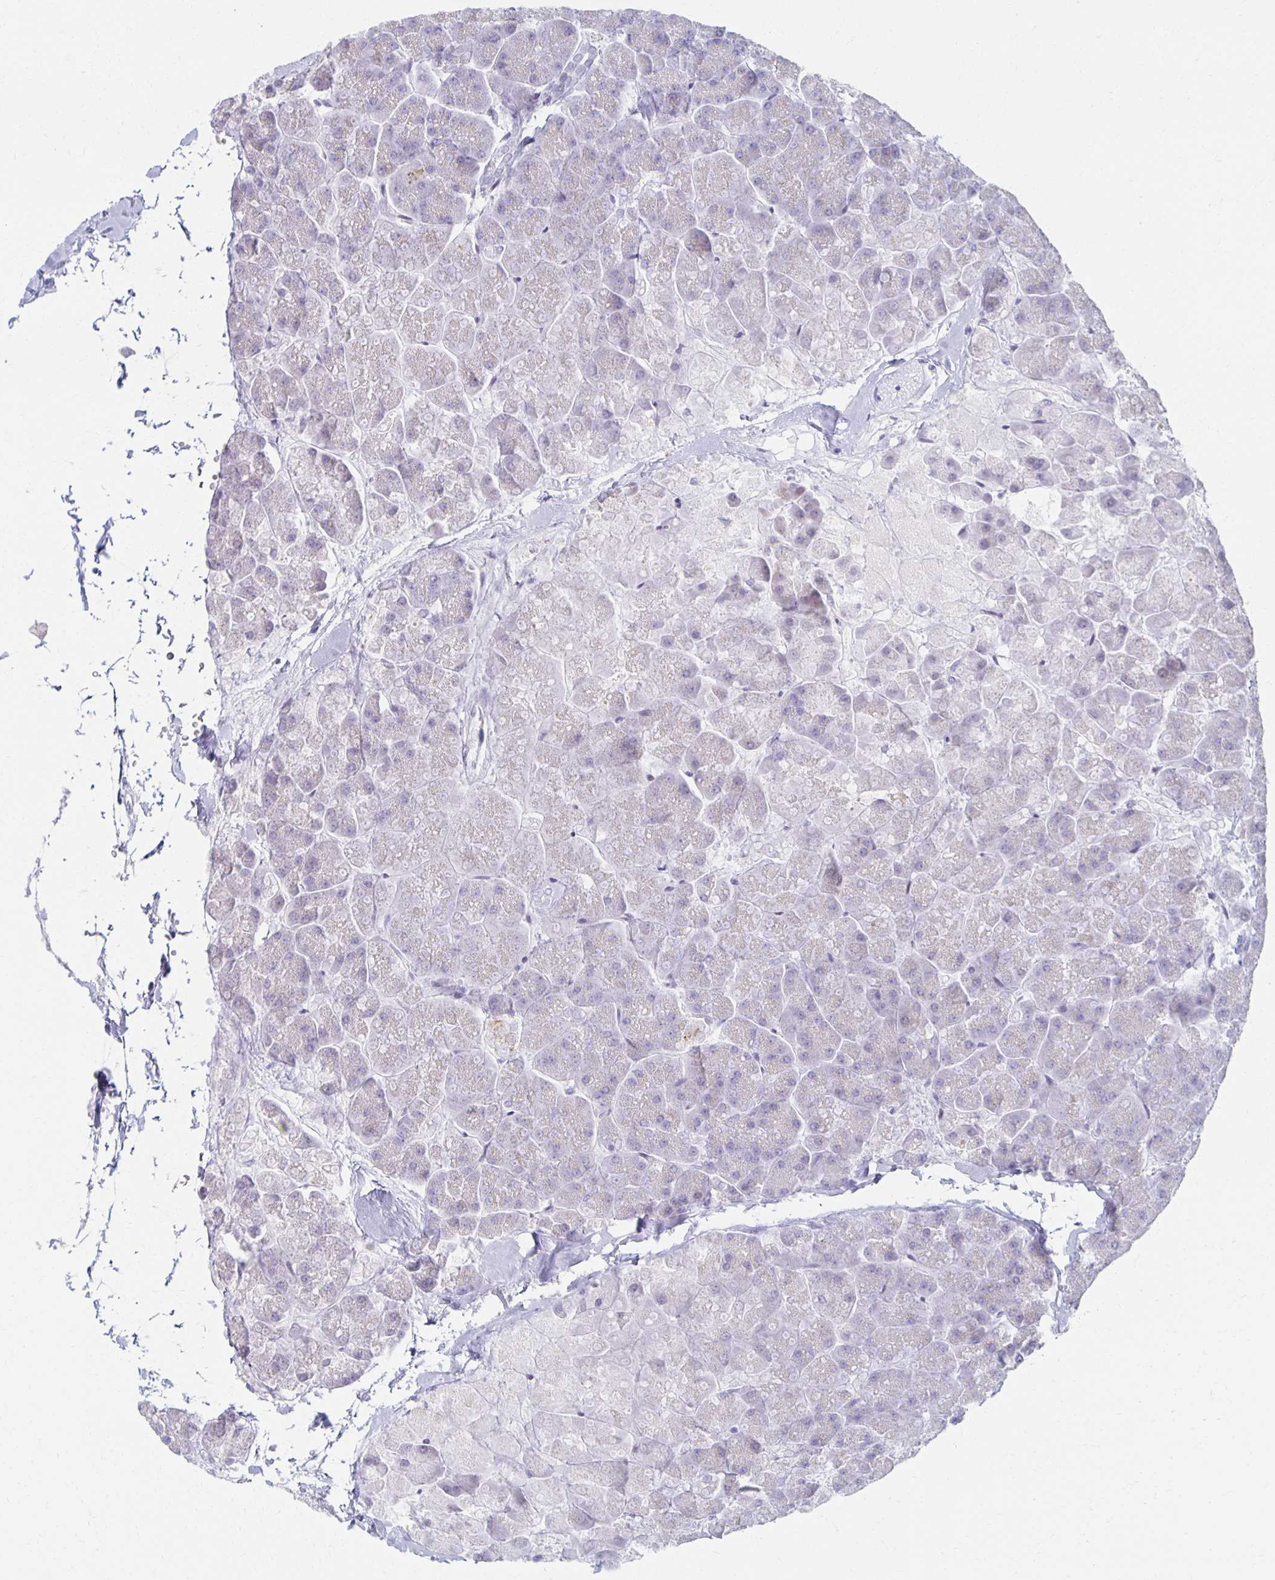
{"staining": {"intensity": "negative", "quantity": "none", "location": "none"}, "tissue": "pancreas", "cell_type": "Exocrine glandular cells", "image_type": "normal", "snomed": [{"axis": "morphology", "description": "Normal tissue, NOS"}, {"axis": "topography", "description": "Pancreas"}, {"axis": "topography", "description": "Peripheral nerve tissue"}], "caption": "Protein analysis of normal pancreas displays no significant staining in exocrine glandular cells.", "gene": "TEX44", "patient": {"sex": "male", "age": 54}}